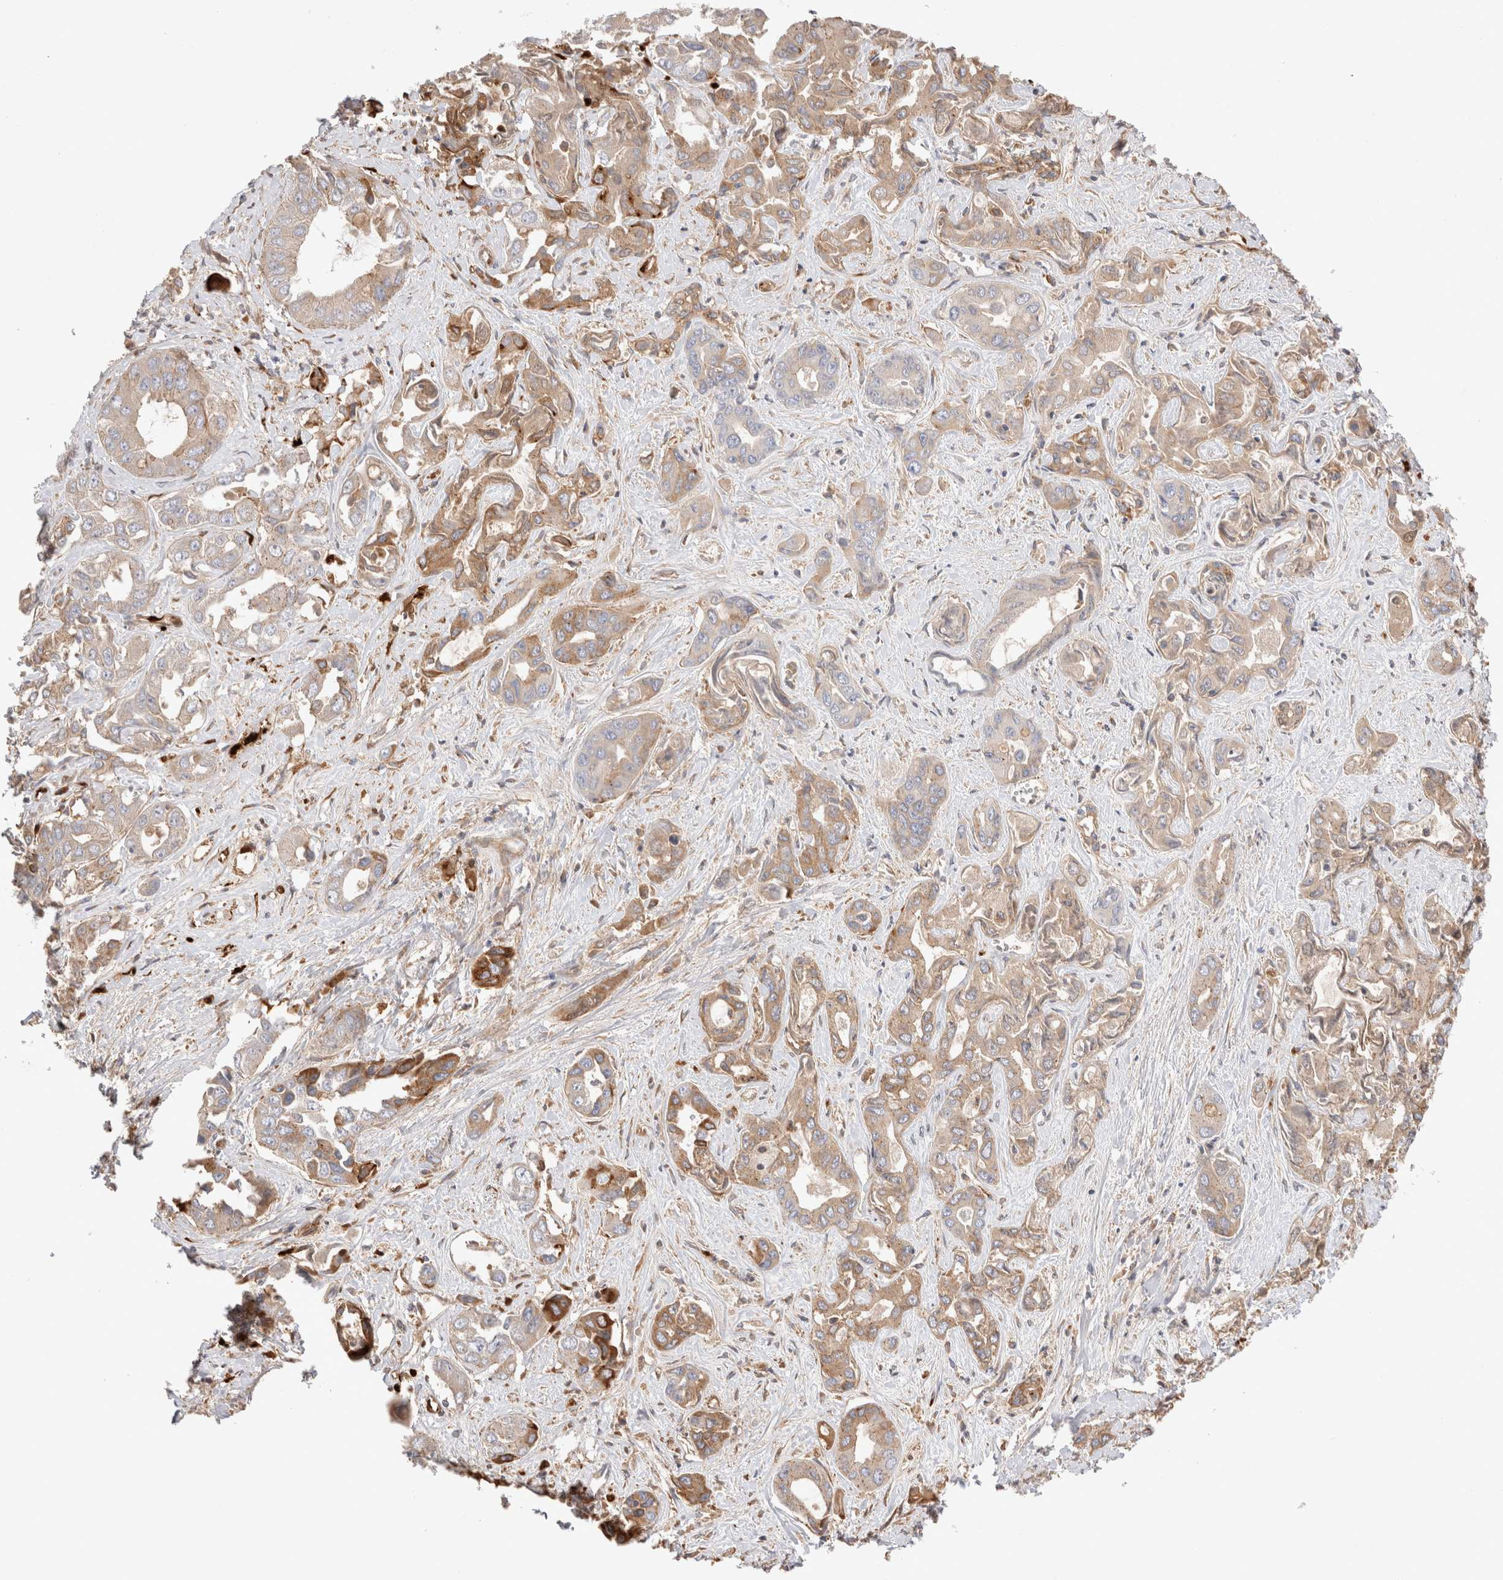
{"staining": {"intensity": "weak", "quantity": ">75%", "location": "cytoplasmic/membranous"}, "tissue": "liver cancer", "cell_type": "Tumor cells", "image_type": "cancer", "snomed": [{"axis": "morphology", "description": "Cholangiocarcinoma"}, {"axis": "topography", "description": "Liver"}], "caption": "An IHC photomicrograph of tumor tissue is shown. Protein staining in brown highlights weak cytoplasmic/membranous positivity in liver cancer within tumor cells. The staining is performed using DAB (3,3'-diaminobenzidine) brown chromogen to label protein expression. The nuclei are counter-stained blue using hematoxylin.", "gene": "VPS28", "patient": {"sex": "female", "age": 52}}